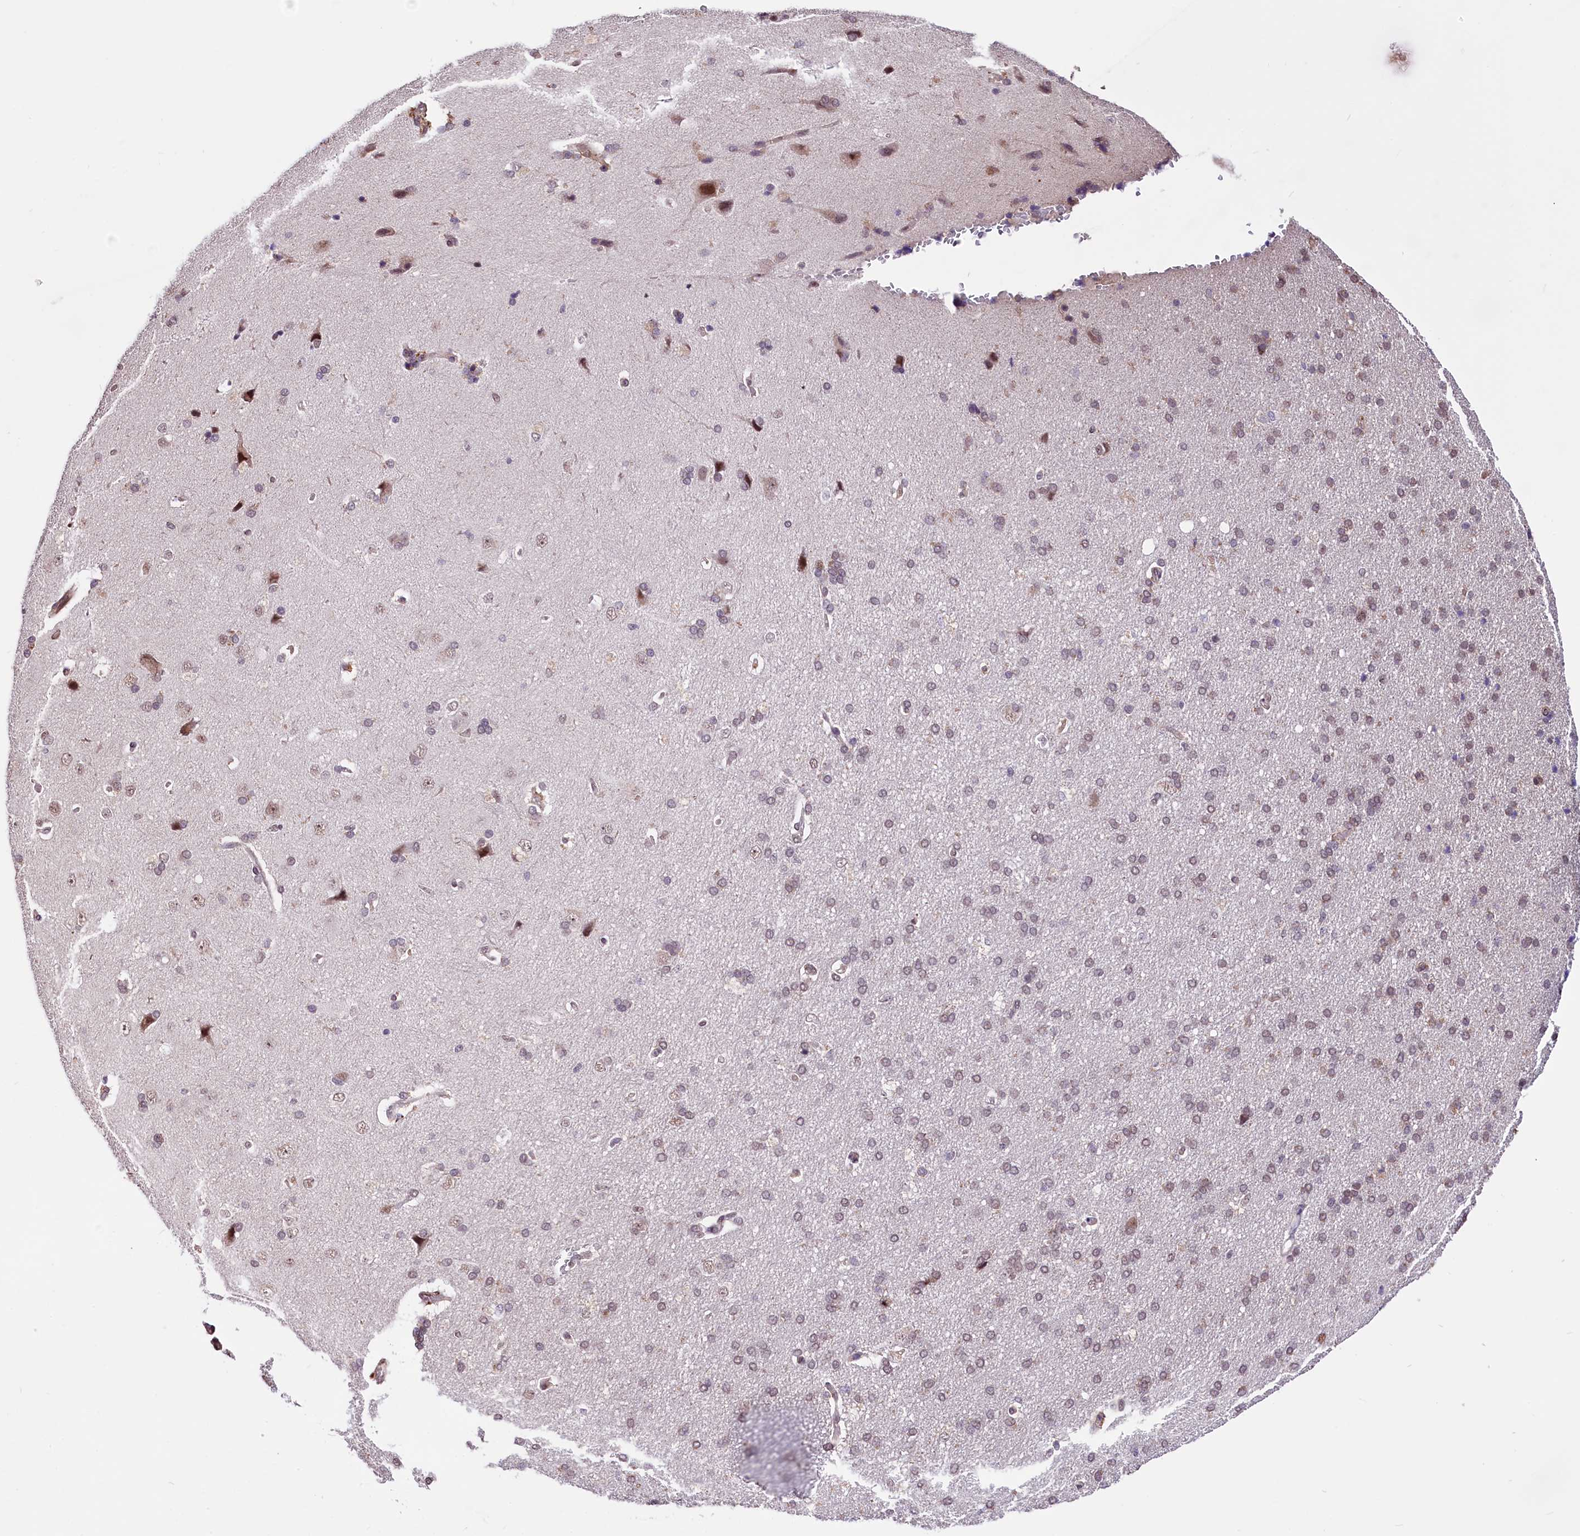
{"staining": {"intensity": "negative", "quantity": "none", "location": "none"}, "tissue": "cerebral cortex", "cell_type": "Endothelial cells", "image_type": "normal", "snomed": [{"axis": "morphology", "description": "Normal tissue, NOS"}, {"axis": "topography", "description": "Cerebral cortex"}], "caption": "High power microscopy micrograph of an IHC histopathology image of benign cerebral cortex, revealing no significant staining in endothelial cells. (DAB (3,3'-diaminobenzidine) immunohistochemistry (IHC) with hematoxylin counter stain).", "gene": "MRPL54", "patient": {"sex": "male", "age": 62}}